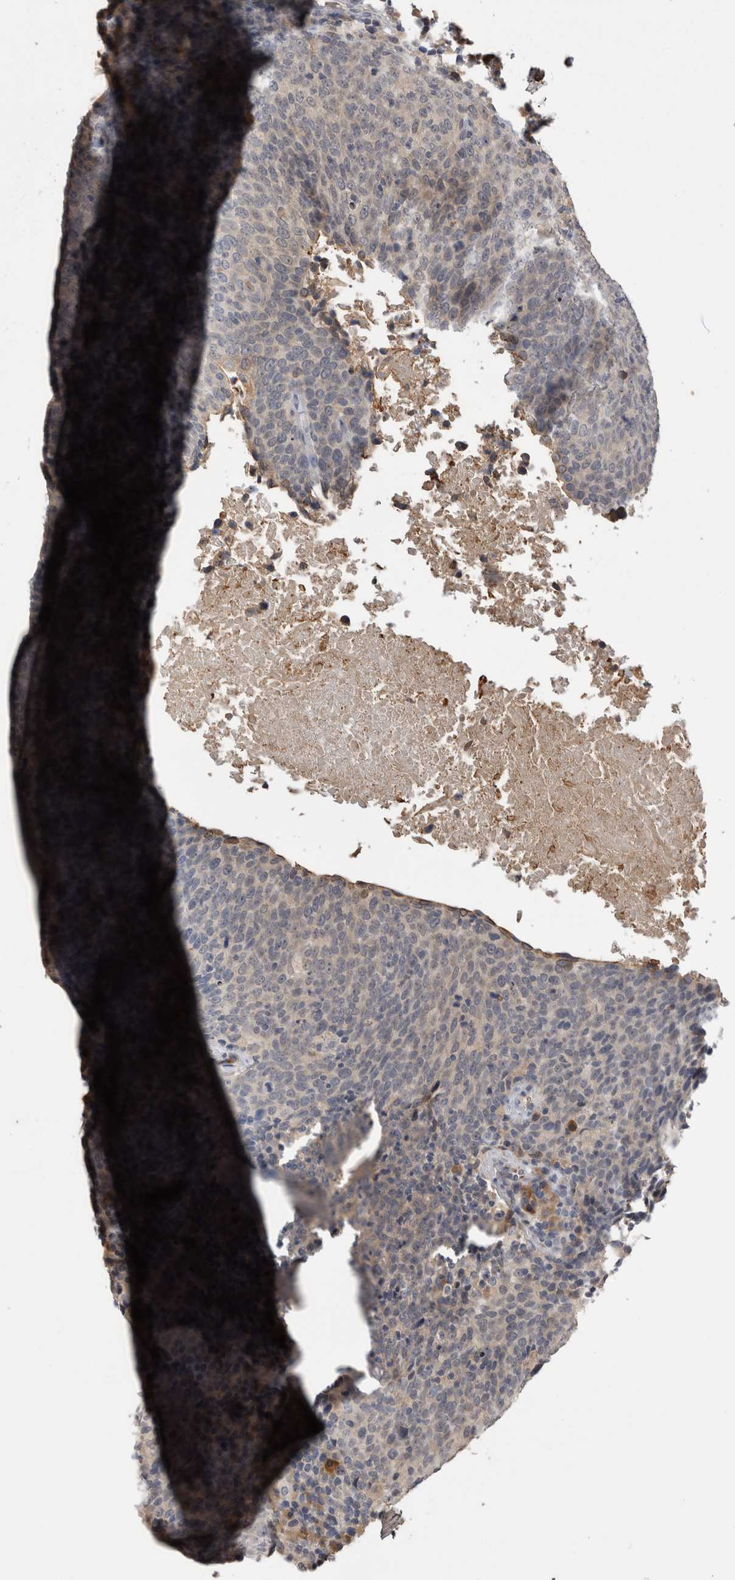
{"staining": {"intensity": "negative", "quantity": "none", "location": "none"}, "tissue": "head and neck cancer", "cell_type": "Tumor cells", "image_type": "cancer", "snomed": [{"axis": "morphology", "description": "Squamous cell carcinoma, NOS"}, {"axis": "morphology", "description": "Squamous cell carcinoma, metastatic, NOS"}, {"axis": "topography", "description": "Lymph node"}, {"axis": "topography", "description": "Head-Neck"}], "caption": "DAB immunohistochemical staining of human head and neck metastatic squamous cell carcinoma demonstrates no significant staining in tumor cells. (Stains: DAB (3,3'-diaminobenzidine) immunohistochemistry (IHC) with hematoxylin counter stain, Microscopy: brightfield microscopy at high magnification).", "gene": "ANXA13", "patient": {"sex": "male", "age": 62}}